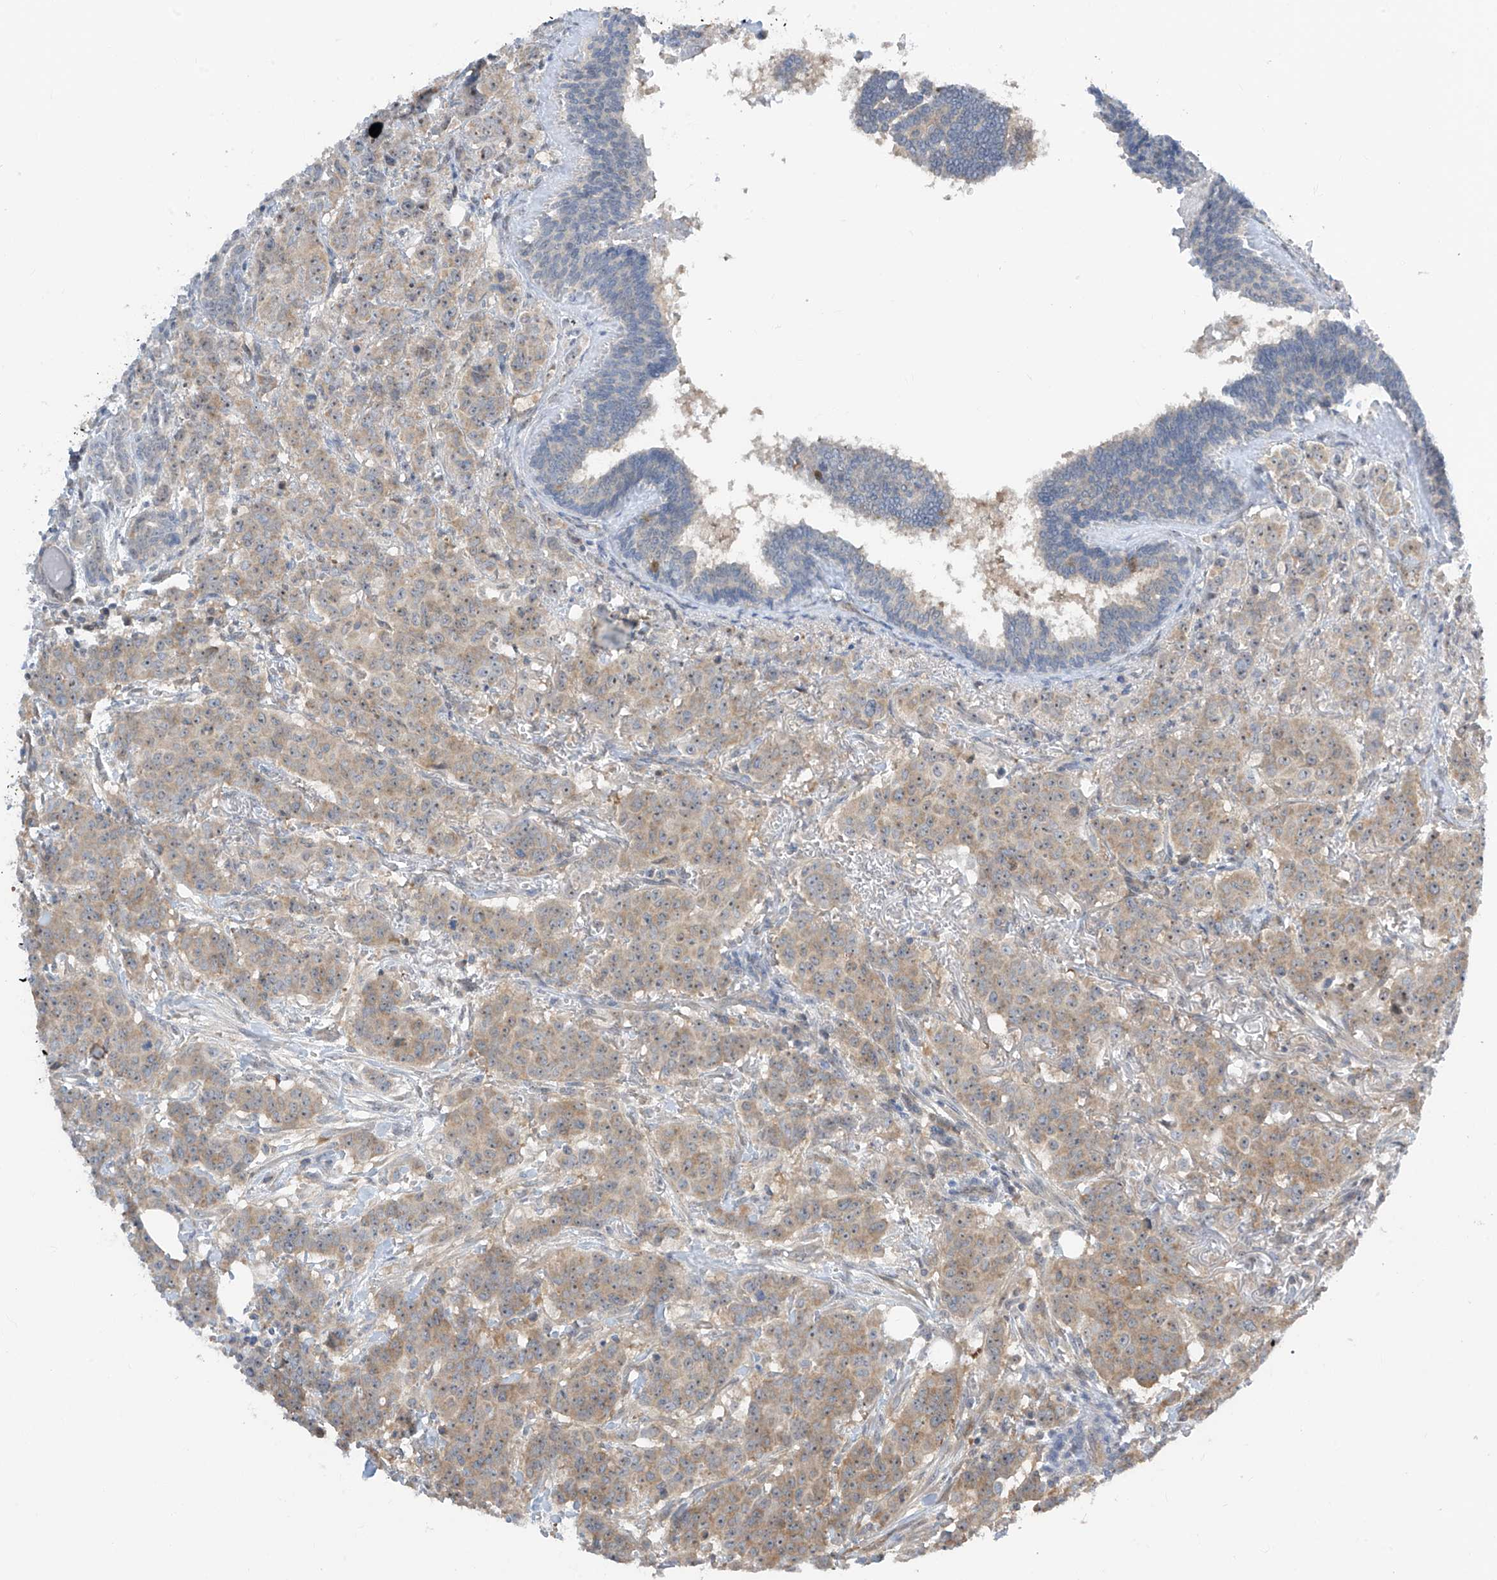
{"staining": {"intensity": "moderate", "quantity": ">75%", "location": "cytoplasmic/membranous"}, "tissue": "breast cancer", "cell_type": "Tumor cells", "image_type": "cancer", "snomed": [{"axis": "morphology", "description": "Duct carcinoma"}, {"axis": "topography", "description": "Breast"}], "caption": "Protein expression analysis of breast cancer exhibits moderate cytoplasmic/membranous positivity in approximately >75% of tumor cells.", "gene": "TTC38", "patient": {"sex": "female", "age": 40}}